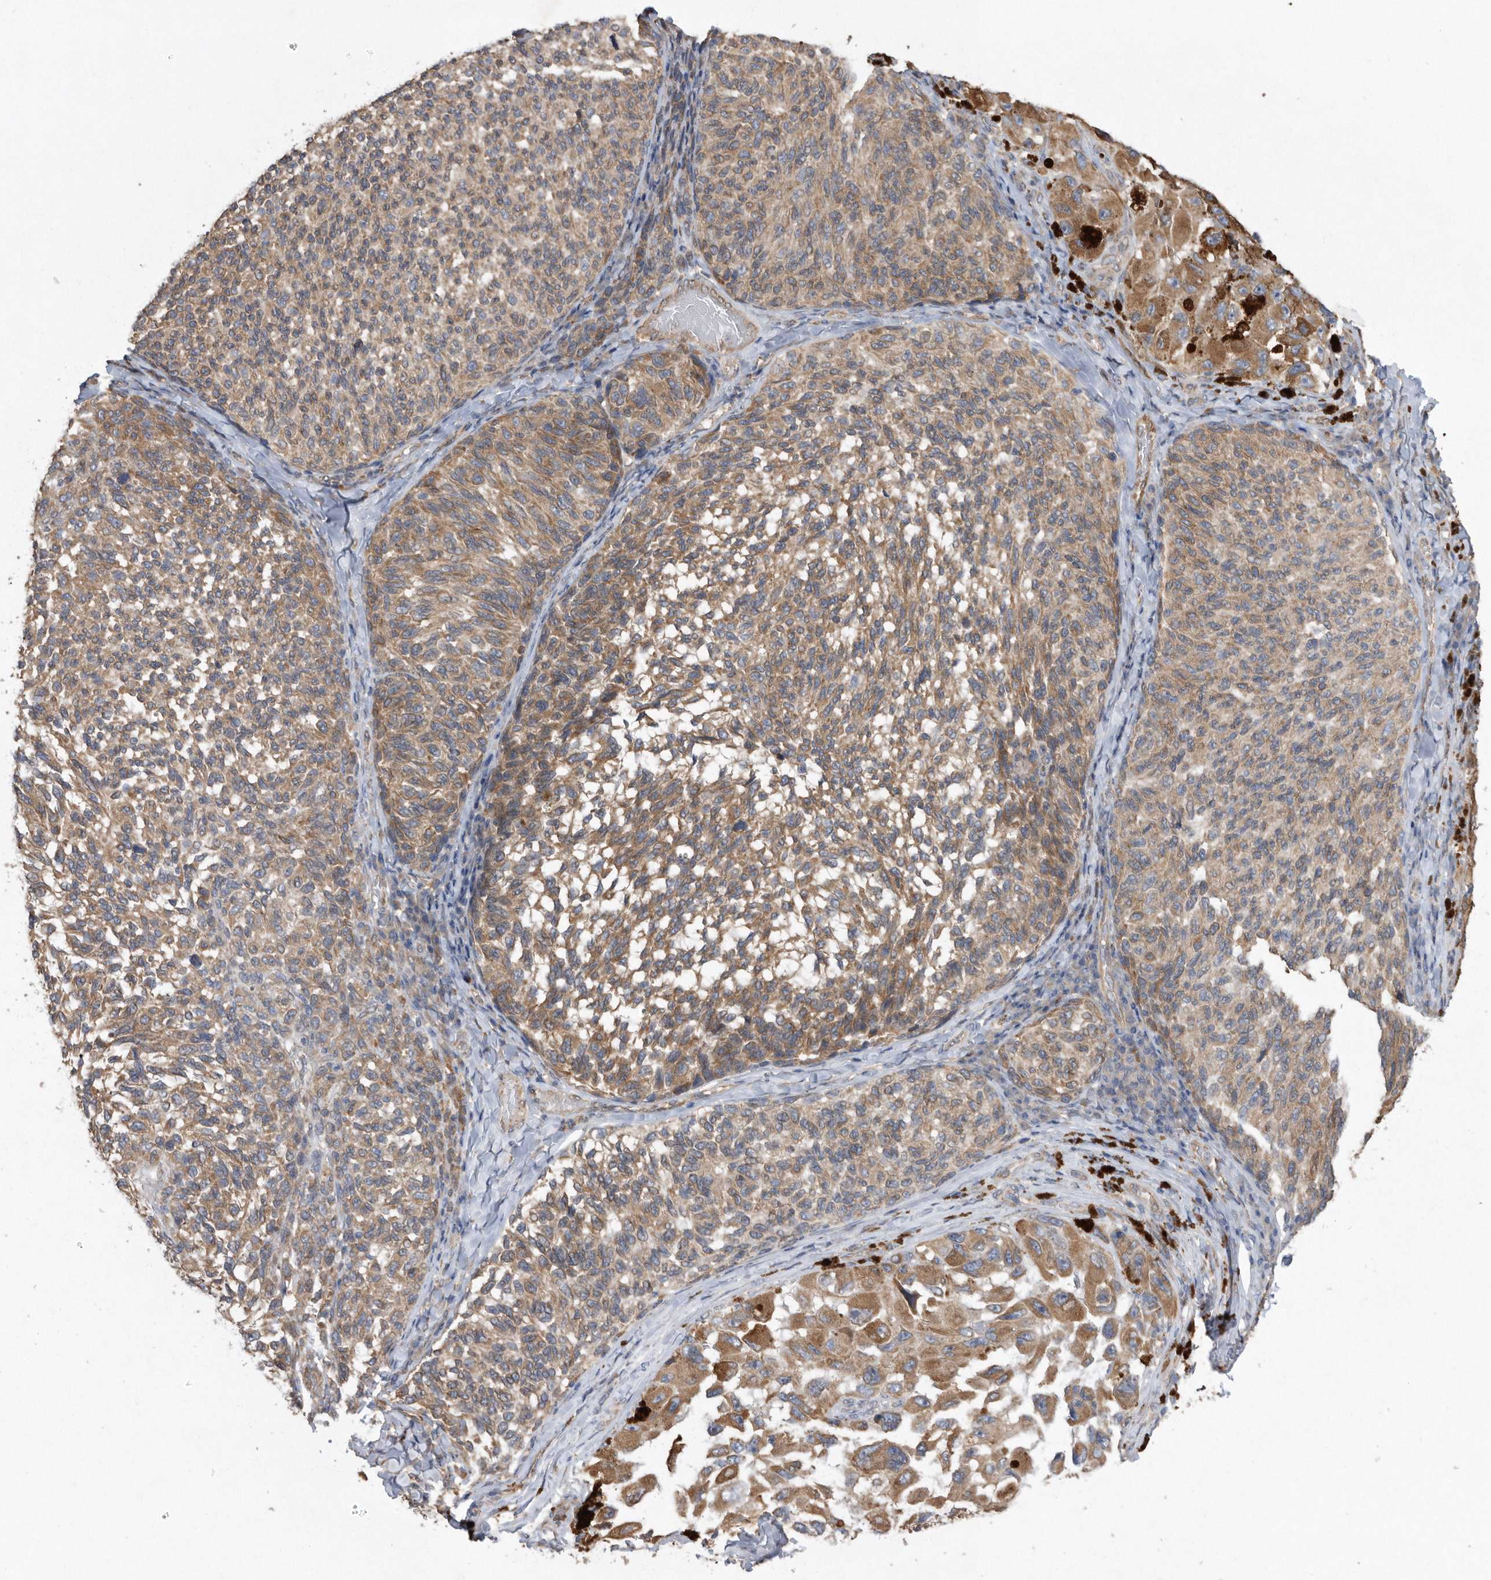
{"staining": {"intensity": "moderate", "quantity": ">75%", "location": "cytoplasmic/membranous"}, "tissue": "melanoma", "cell_type": "Tumor cells", "image_type": "cancer", "snomed": [{"axis": "morphology", "description": "Malignant melanoma, NOS"}, {"axis": "topography", "description": "Skin"}], "caption": "An image of melanoma stained for a protein exhibits moderate cytoplasmic/membranous brown staining in tumor cells. (brown staining indicates protein expression, while blue staining denotes nuclei).", "gene": "PON2", "patient": {"sex": "female", "age": 73}}